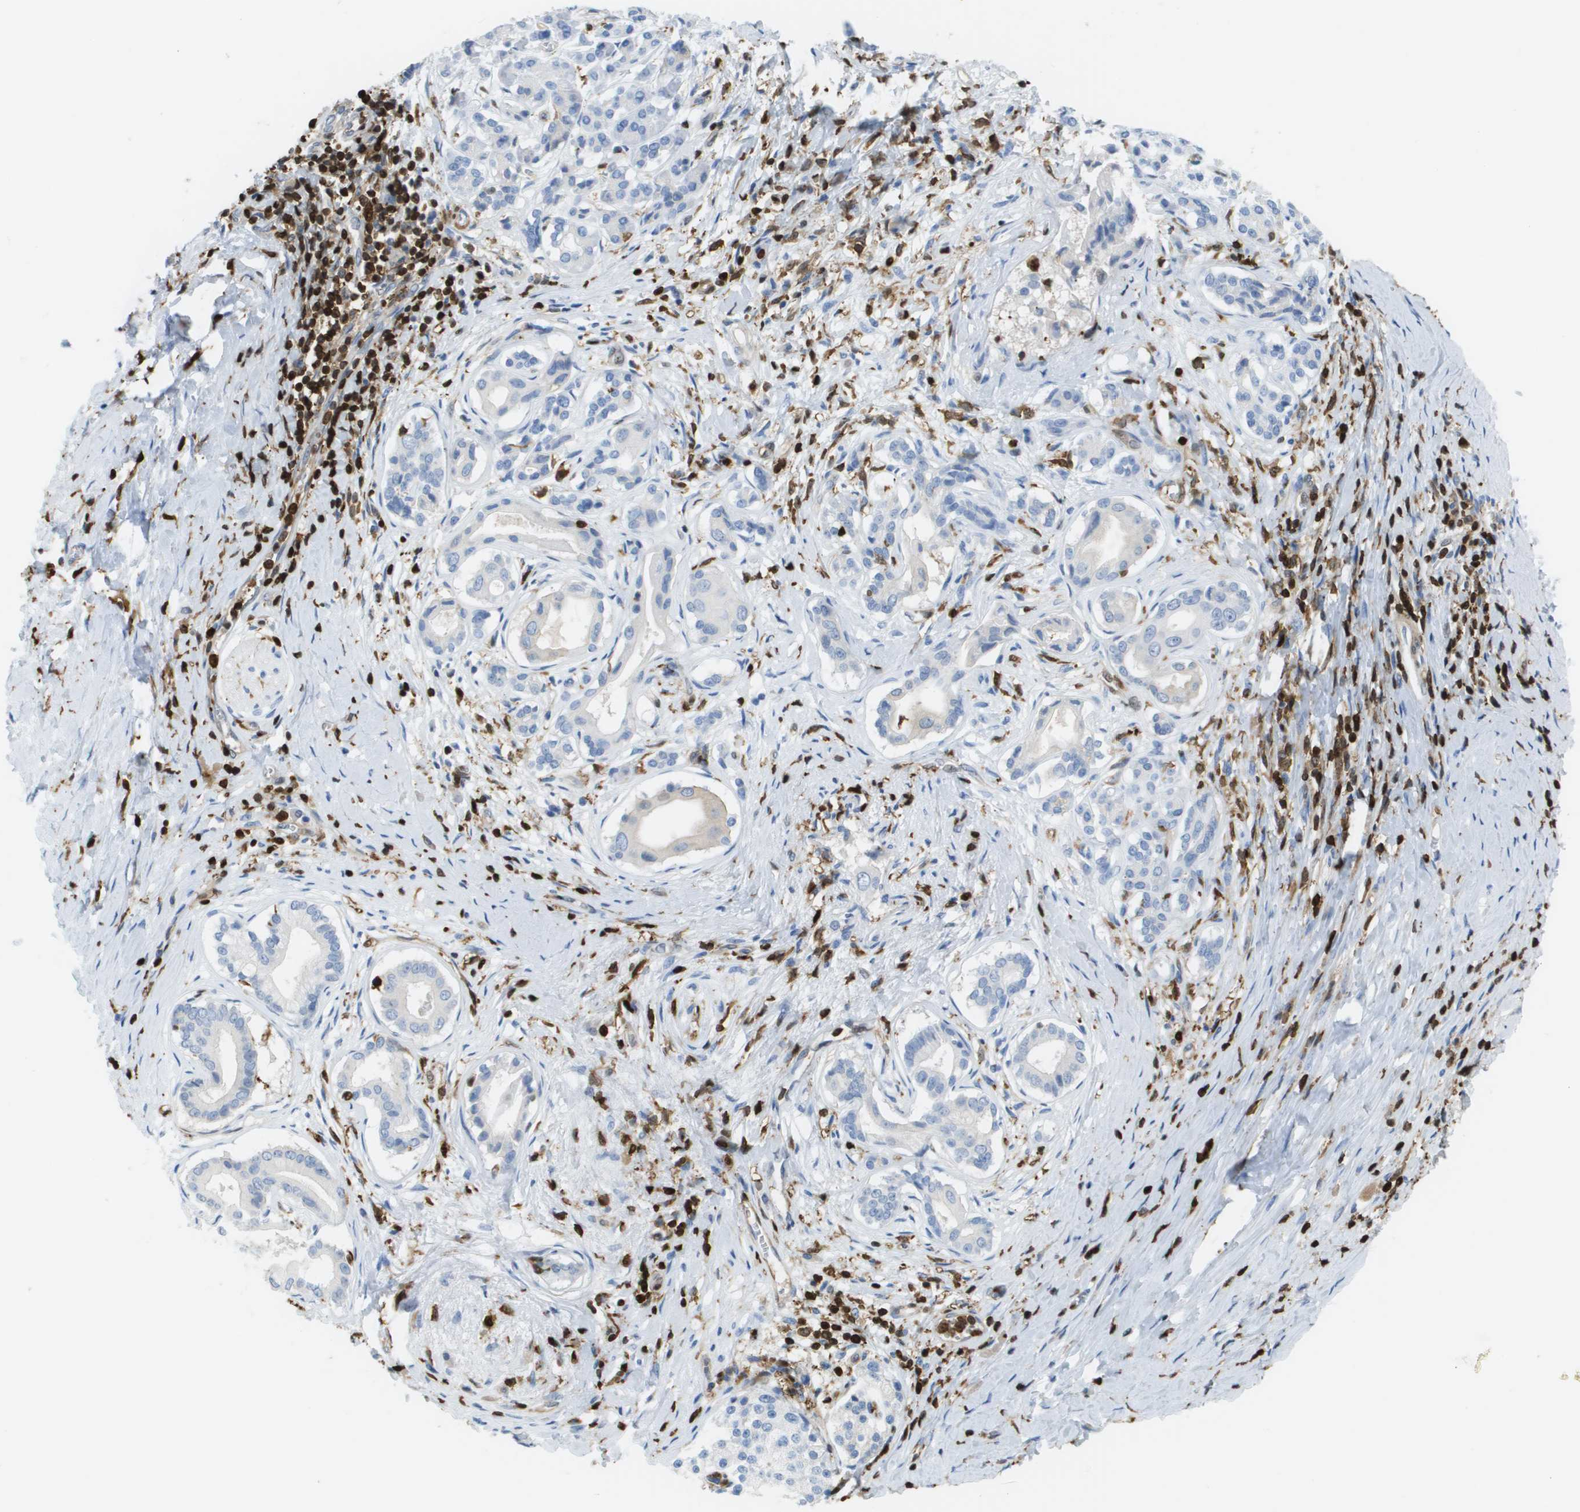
{"staining": {"intensity": "negative", "quantity": "none", "location": "none"}, "tissue": "pancreatic cancer", "cell_type": "Tumor cells", "image_type": "cancer", "snomed": [{"axis": "morphology", "description": "Adenocarcinoma, NOS"}, {"axis": "topography", "description": "Pancreas"}], "caption": "A histopathology image of human adenocarcinoma (pancreatic) is negative for staining in tumor cells. The staining is performed using DAB (3,3'-diaminobenzidine) brown chromogen with nuclei counter-stained in using hematoxylin.", "gene": "DOCK5", "patient": {"sex": "male", "age": 55}}